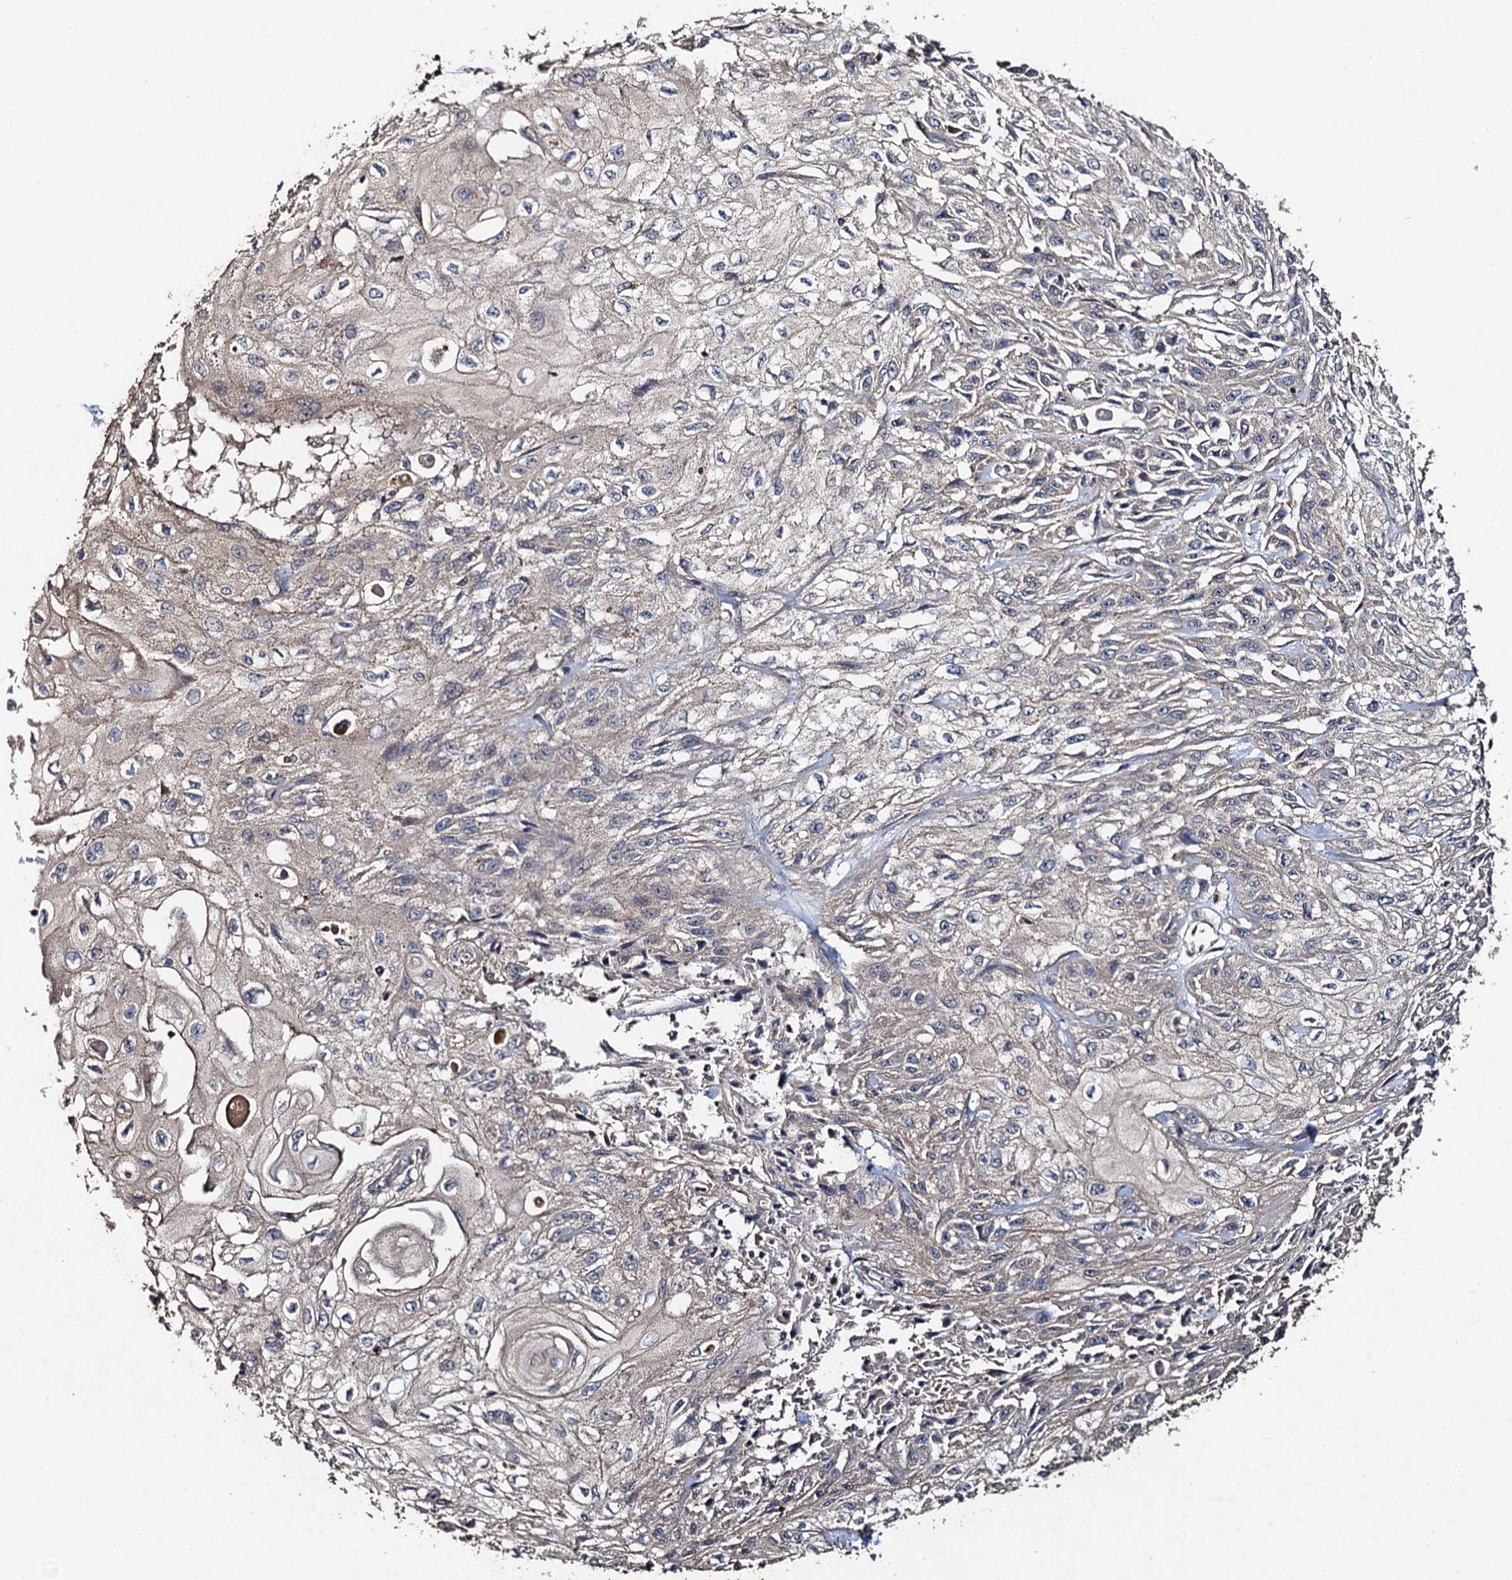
{"staining": {"intensity": "weak", "quantity": "25%-75%", "location": "cytoplasmic/membranous"}, "tissue": "skin cancer", "cell_type": "Tumor cells", "image_type": "cancer", "snomed": [{"axis": "morphology", "description": "Squamous cell carcinoma, NOS"}, {"axis": "morphology", "description": "Squamous cell carcinoma, metastatic, NOS"}, {"axis": "topography", "description": "Skin"}, {"axis": "topography", "description": "Lymph node"}], "caption": "Squamous cell carcinoma (skin) was stained to show a protein in brown. There is low levels of weak cytoplasmic/membranous staining in approximately 25%-75% of tumor cells. (DAB IHC with brightfield microscopy, high magnification).", "gene": "PPTC7", "patient": {"sex": "male", "age": 75}}